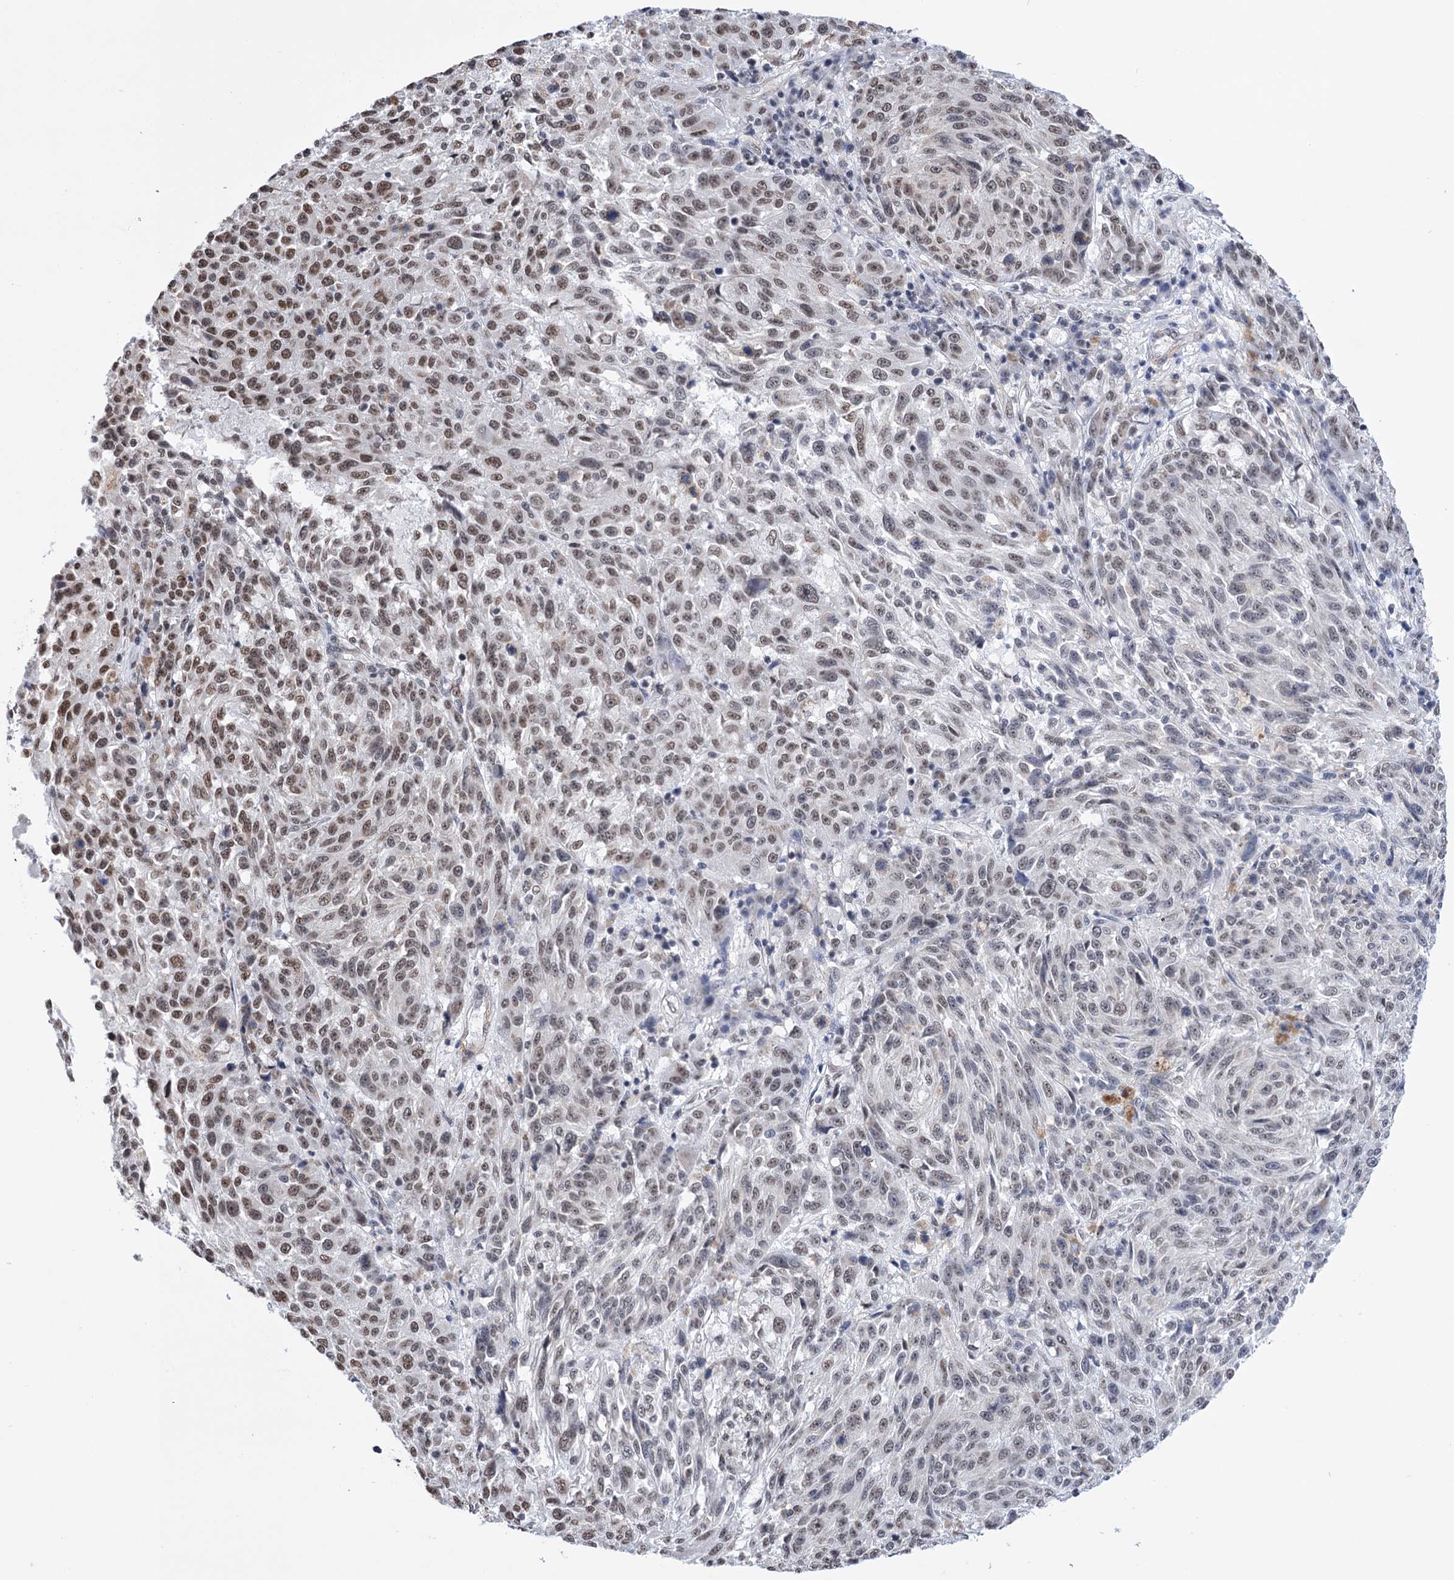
{"staining": {"intensity": "moderate", "quantity": "25%-75%", "location": "nuclear"}, "tissue": "melanoma", "cell_type": "Tumor cells", "image_type": "cancer", "snomed": [{"axis": "morphology", "description": "Malignant melanoma, NOS"}, {"axis": "topography", "description": "Skin"}], "caption": "Melanoma tissue displays moderate nuclear expression in approximately 25%-75% of tumor cells, visualized by immunohistochemistry.", "gene": "ABHD10", "patient": {"sex": "male", "age": 53}}